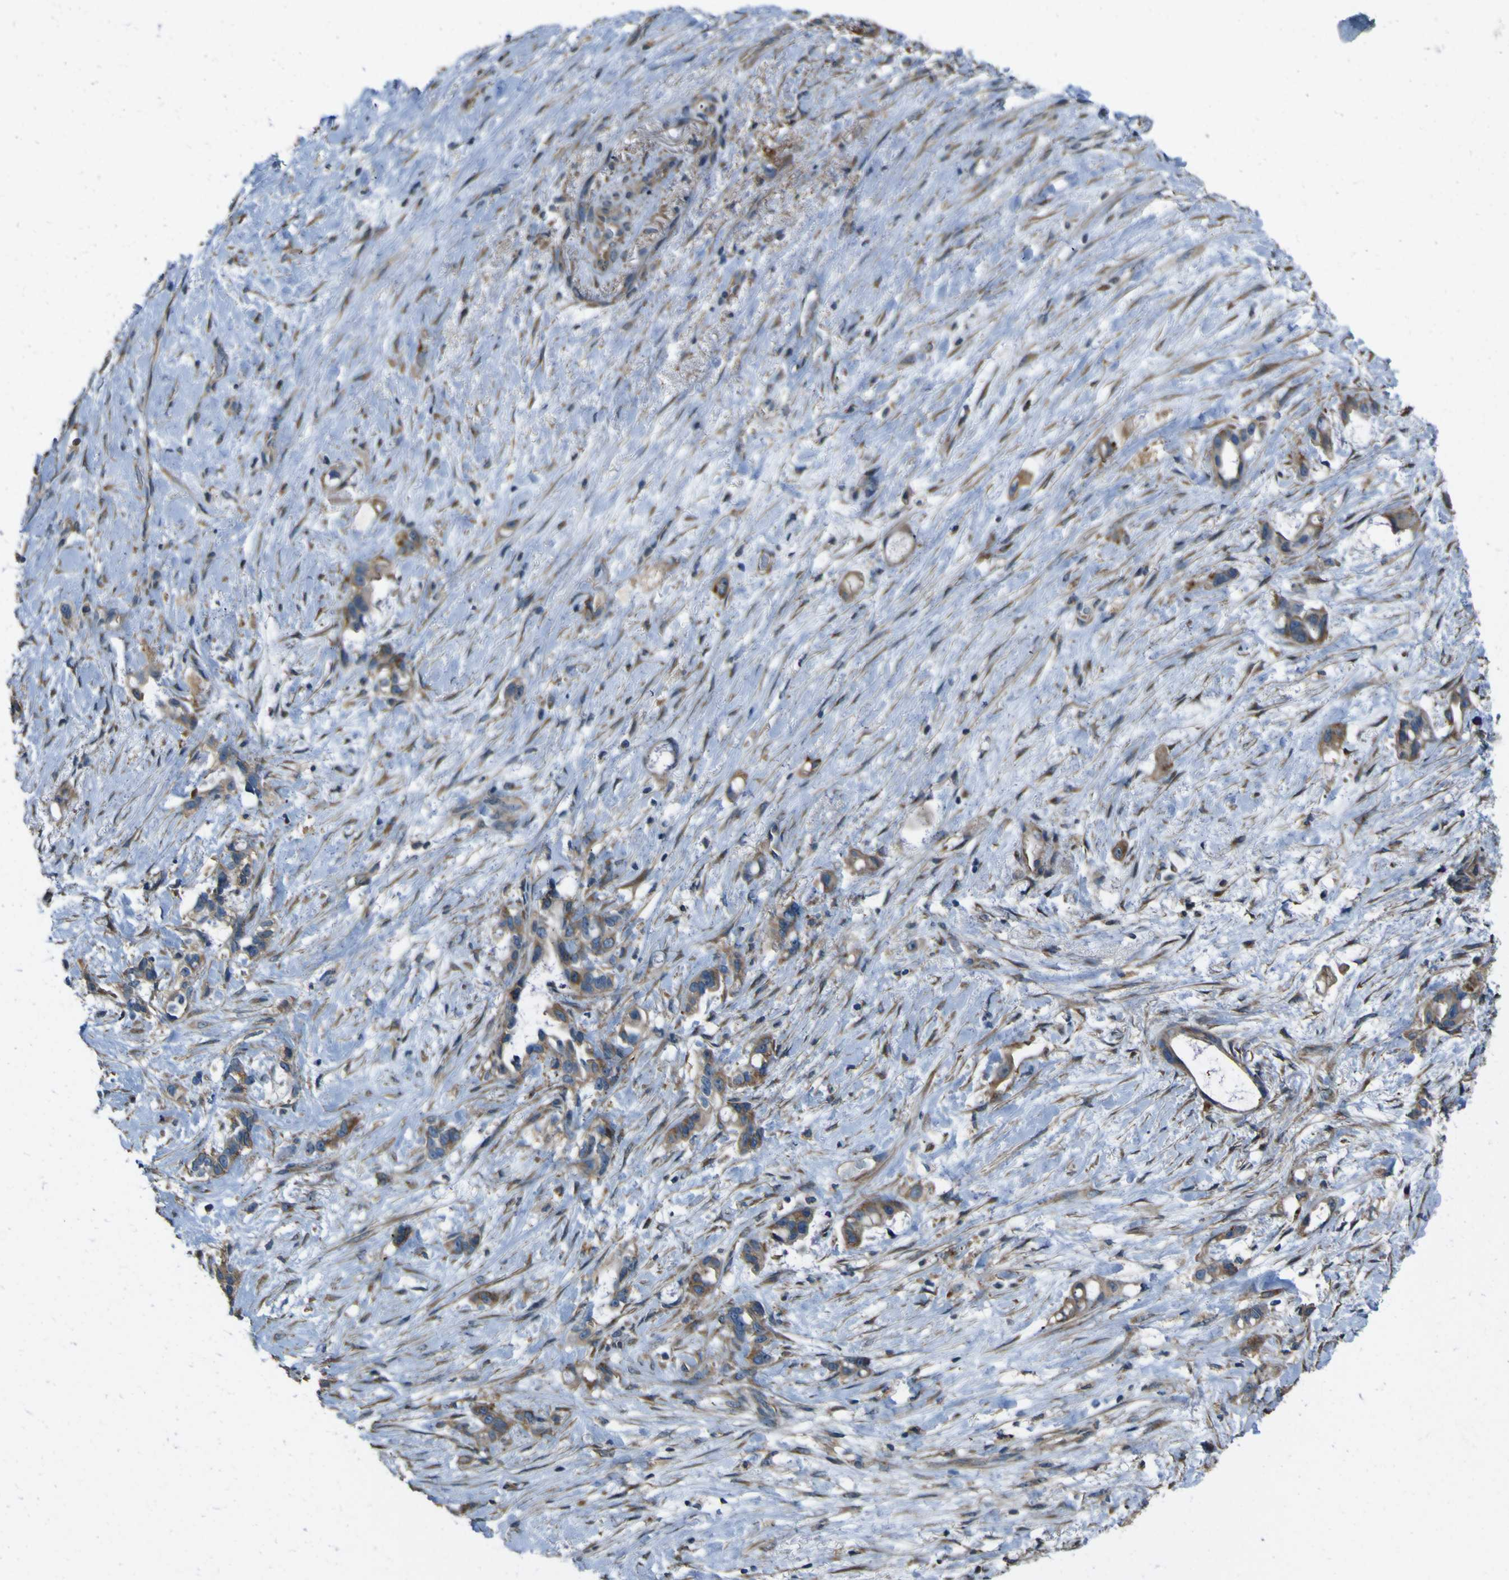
{"staining": {"intensity": "moderate", "quantity": "25%-75%", "location": "cytoplasmic/membranous"}, "tissue": "liver cancer", "cell_type": "Tumor cells", "image_type": "cancer", "snomed": [{"axis": "morphology", "description": "Cholangiocarcinoma"}, {"axis": "topography", "description": "Liver"}], "caption": "Brown immunohistochemical staining in liver cholangiocarcinoma exhibits moderate cytoplasmic/membranous positivity in about 25%-75% of tumor cells.", "gene": "NAALADL2", "patient": {"sex": "female", "age": 65}}